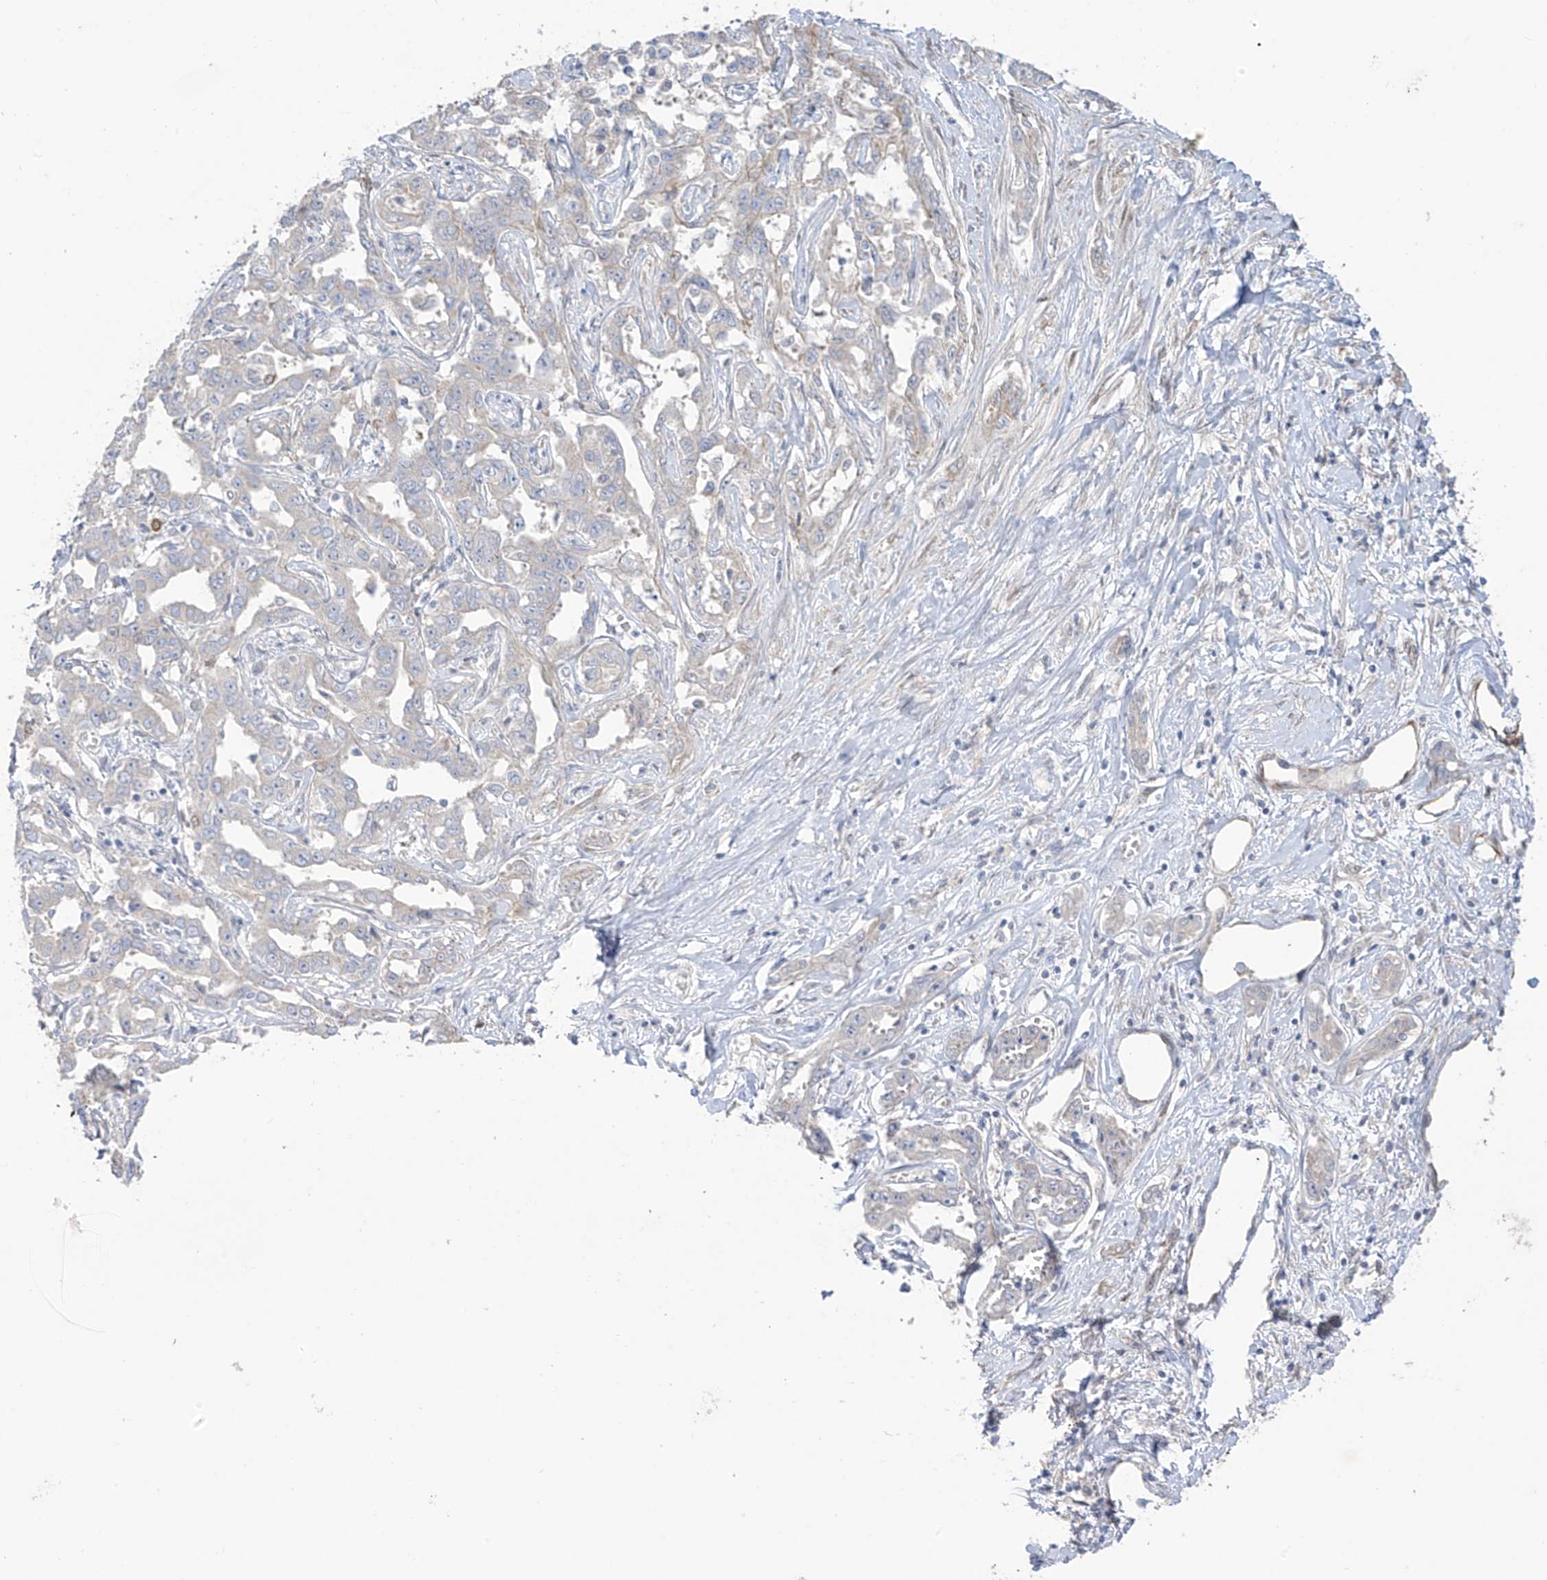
{"staining": {"intensity": "negative", "quantity": "none", "location": "none"}, "tissue": "liver cancer", "cell_type": "Tumor cells", "image_type": "cancer", "snomed": [{"axis": "morphology", "description": "Cholangiocarcinoma"}, {"axis": "topography", "description": "Liver"}], "caption": "This is an immunohistochemistry micrograph of liver cancer. There is no expression in tumor cells.", "gene": "EIPR1", "patient": {"sex": "male", "age": 59}}